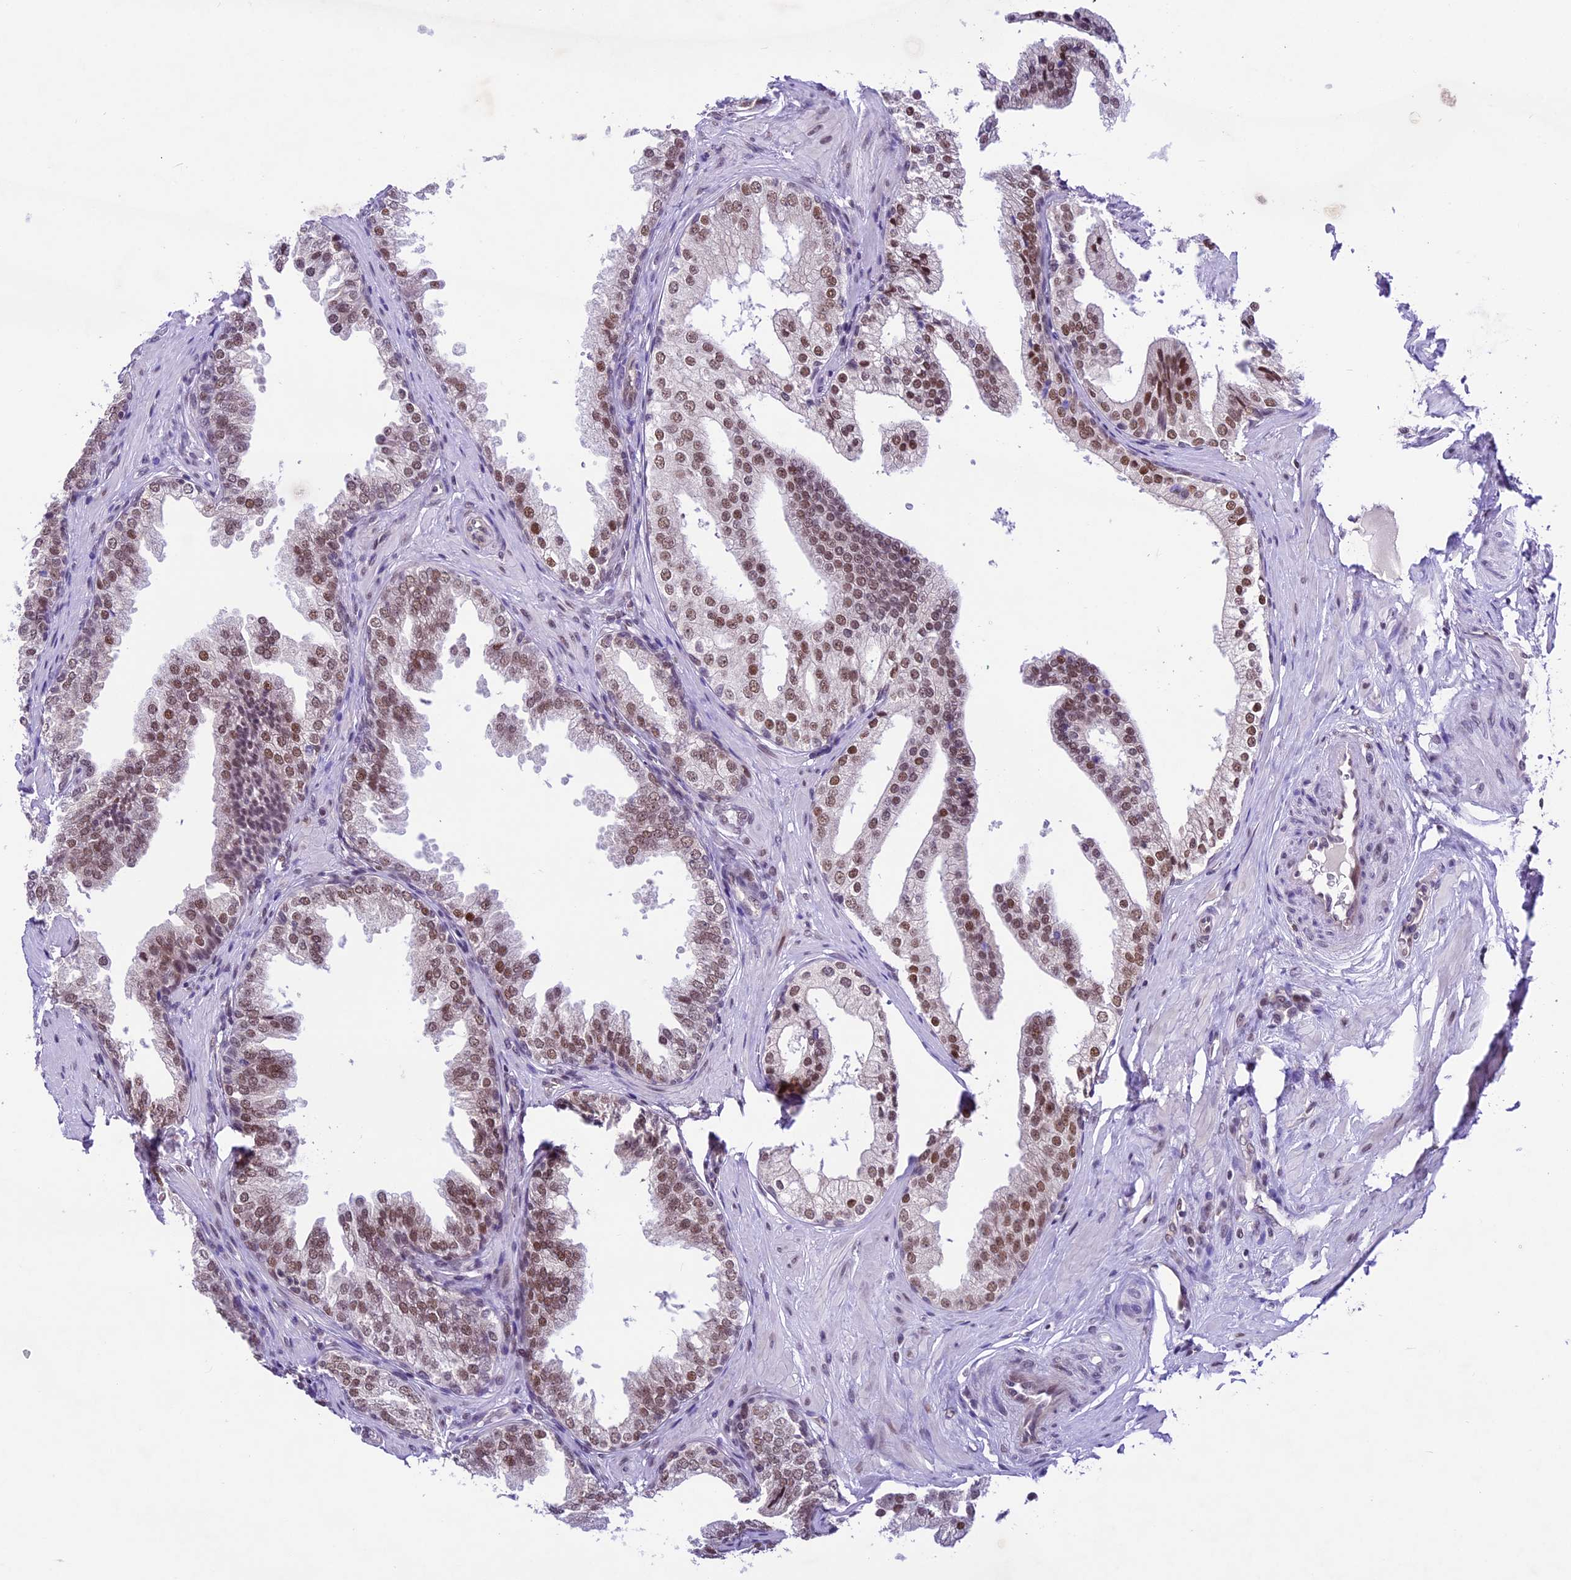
{"staining": {"intensity": "moderate", "quantity": ">75%", "location": "nuclear"}, "tissue": "prostate", "cell_type": "Glandular cells", "image_type": "normal", "snomed": [{"axis": "morphology", "description": "Normal tissue, NOS"}, {"axis": "topography", "description": "Prostate"}], "caption": "Glandular cells exhibit moderate nuclear expression in approximately >75% of cells in unremarkable prostate. The staining is performed using DAB (3,3'-diaminobenzidine) brown chromogen to label protein expression. The nuclei are counter-stained blue using hematoxylin.", "gene": "SHKBP1", "patient": {"sex": "male", "age": 60}}